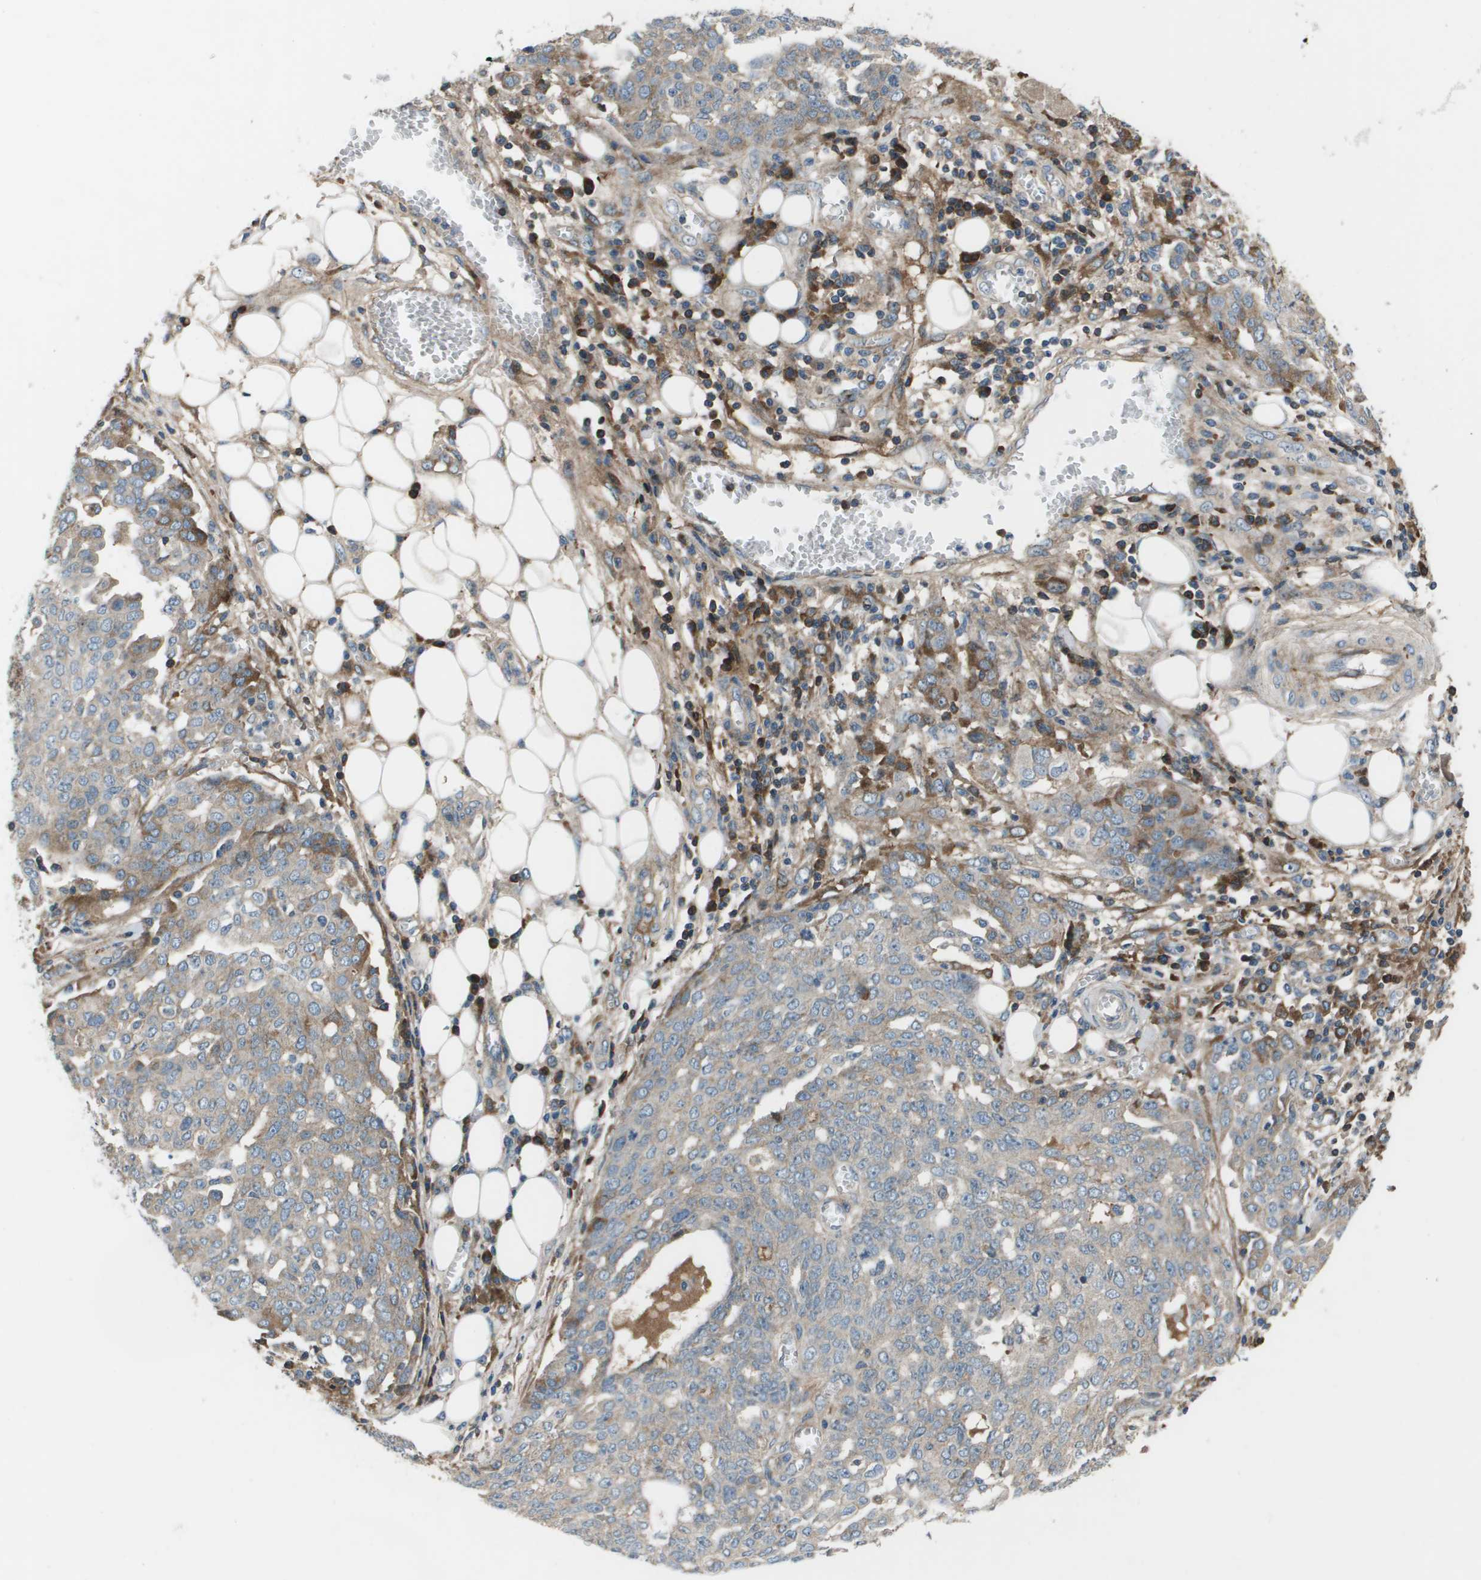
{"staining": {"intensity": "moderate", "quantity": "<25%", "location": "cytoplasmic/membranous"}, "tissue": "ovarian cancer", "cell_type": "Tumor cells", "image_type": "cancer", "snomed": [{"axis": "morphology", "description": "Cystadenocarcinoma, serous, NOS"}, {"axis": "topography", "description": "Soft tissue"}, {"axis": "topography", "description": "Ovary"}], "caption": "Immunohistochemical staining of human ovarian cancer displays moderate cytoplasmic/membranous protein staining in approximately <25% of tumor cells.", "gene": "PCOLCE", "patient": {"sex": "female", "age": 57}}